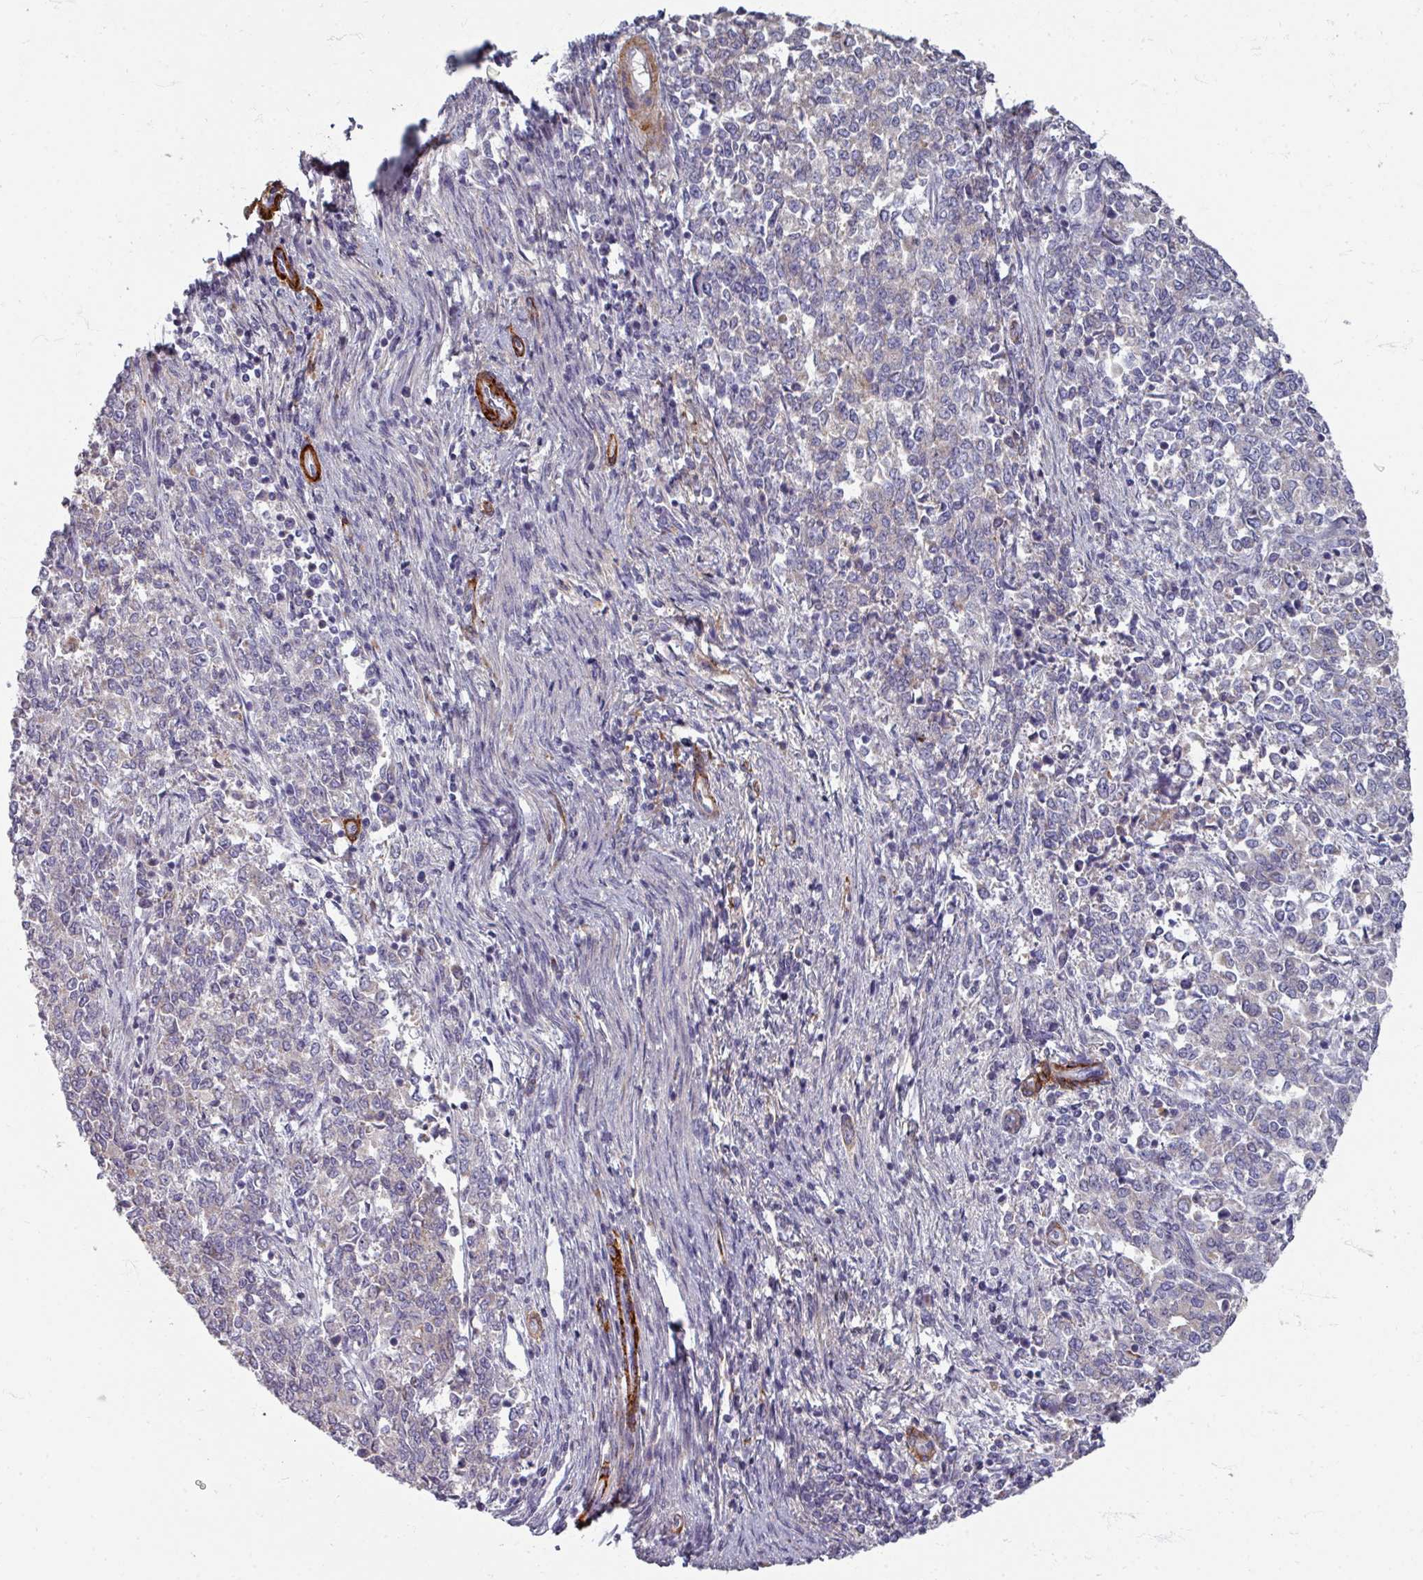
{"staining": {"intensity": "negative", "quantity": "none", "location": "none"}, "tissue": "endometrial cancer", "cell_type": "Tumor cells", "image_type": "cancer", "snomed": [{"axis": "morphology", "description": "Adenocarcinoma, NOS"}, {"axis": "topography", "description": "Endometrium"}], "caption": "Immunohistochemistry image of endometrial adenocarcinoma stained for a protein (brown), which shows no positivity in tumor cells.", "gene": "GABARAPL1", "patient": {"sex": "female", "age": 50}}